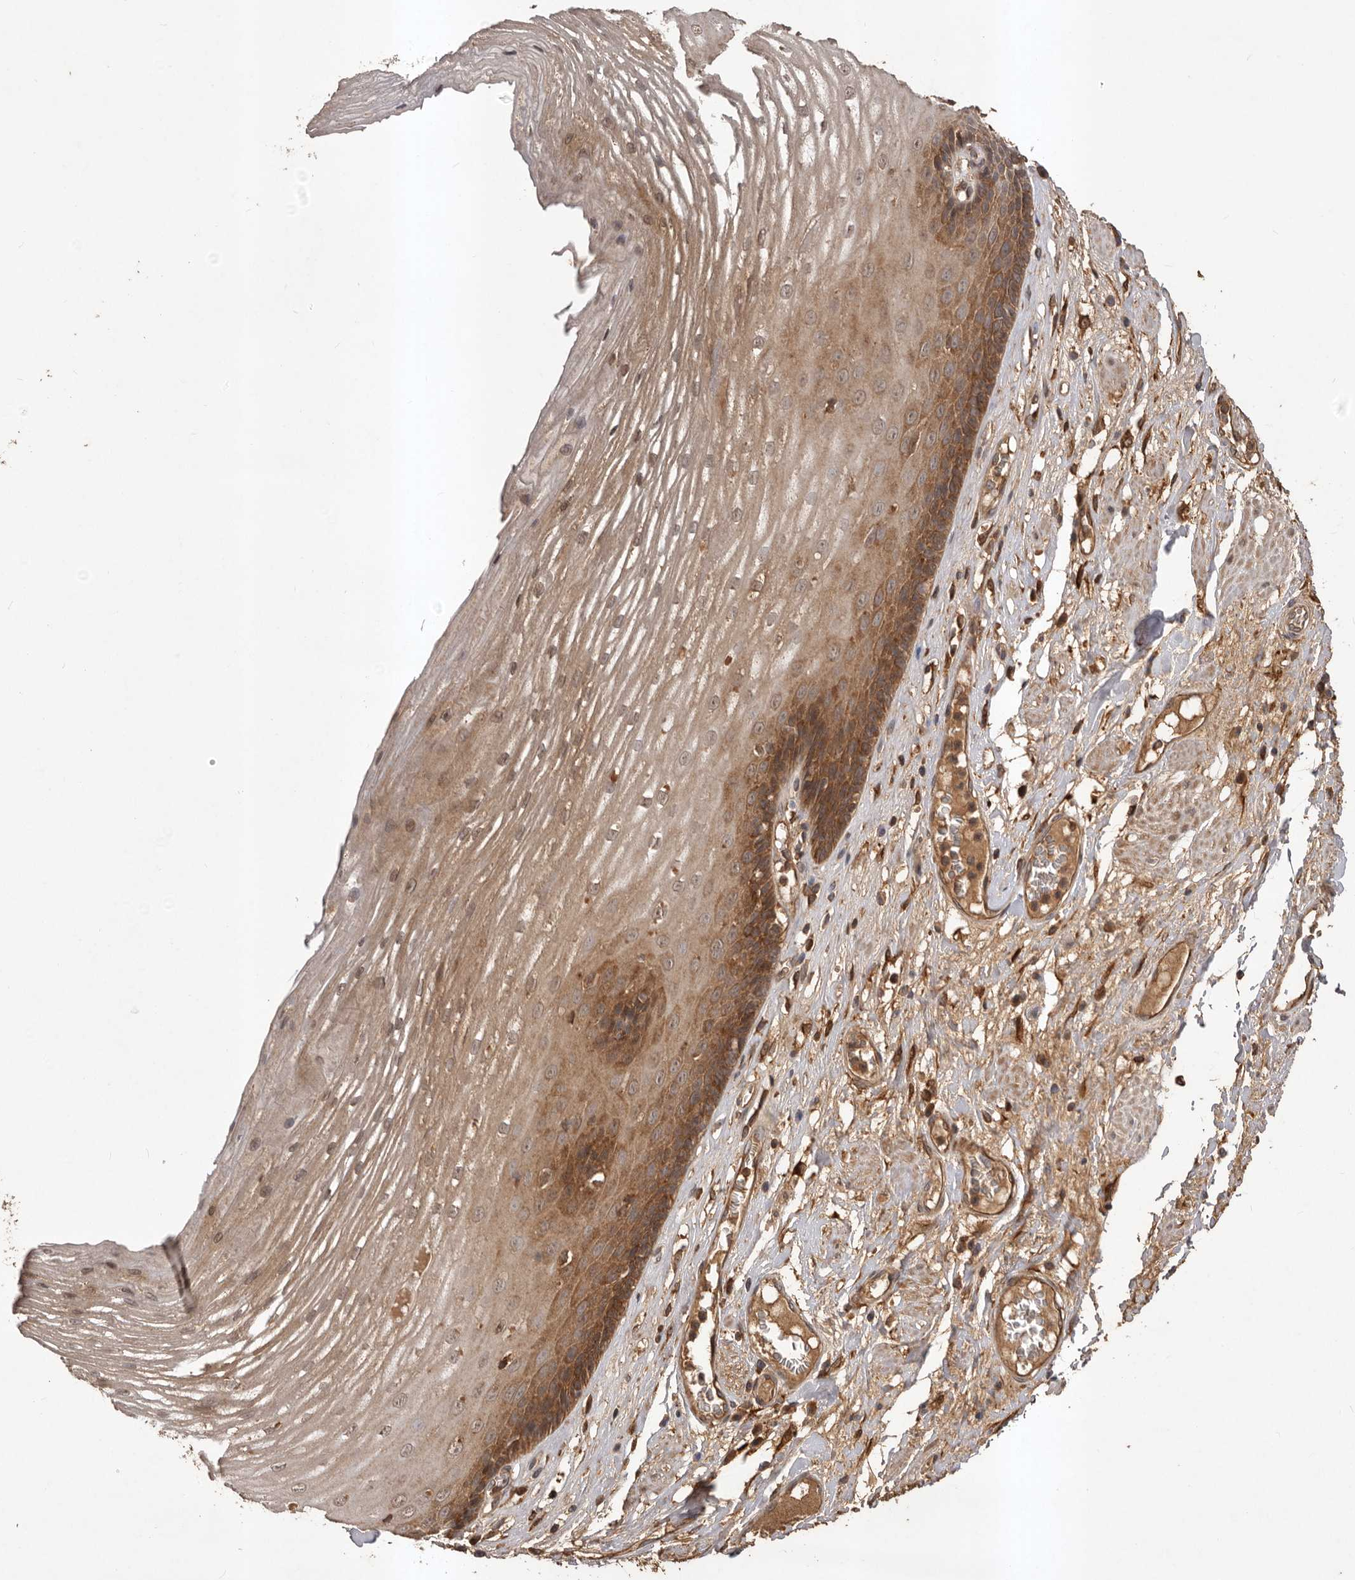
{"staining": {"intensity": "strong", "quantity": "25%-75%", "location": "cytoplasmic/membranous,nuclear"}, "tissue": "esophagus", "cell_type": "Squamous epithelial cells", "image_type": "normal", "snomed": [{"axis": "morphology", "description": "Normal tissue, NOS"}, {"axis": "topography", "description": "Esophagus"}], "caption": "Immunohistochemistry micrograph of normal esophagus stained for a protein (brown), which demonstrates high levels of strong cytoplasmic/membranous,nuclear staining in about 25%-75% of squamous epithelial cells.", "gene": "SLC22A3", "patient": {"sex": "male", "age": 62}}